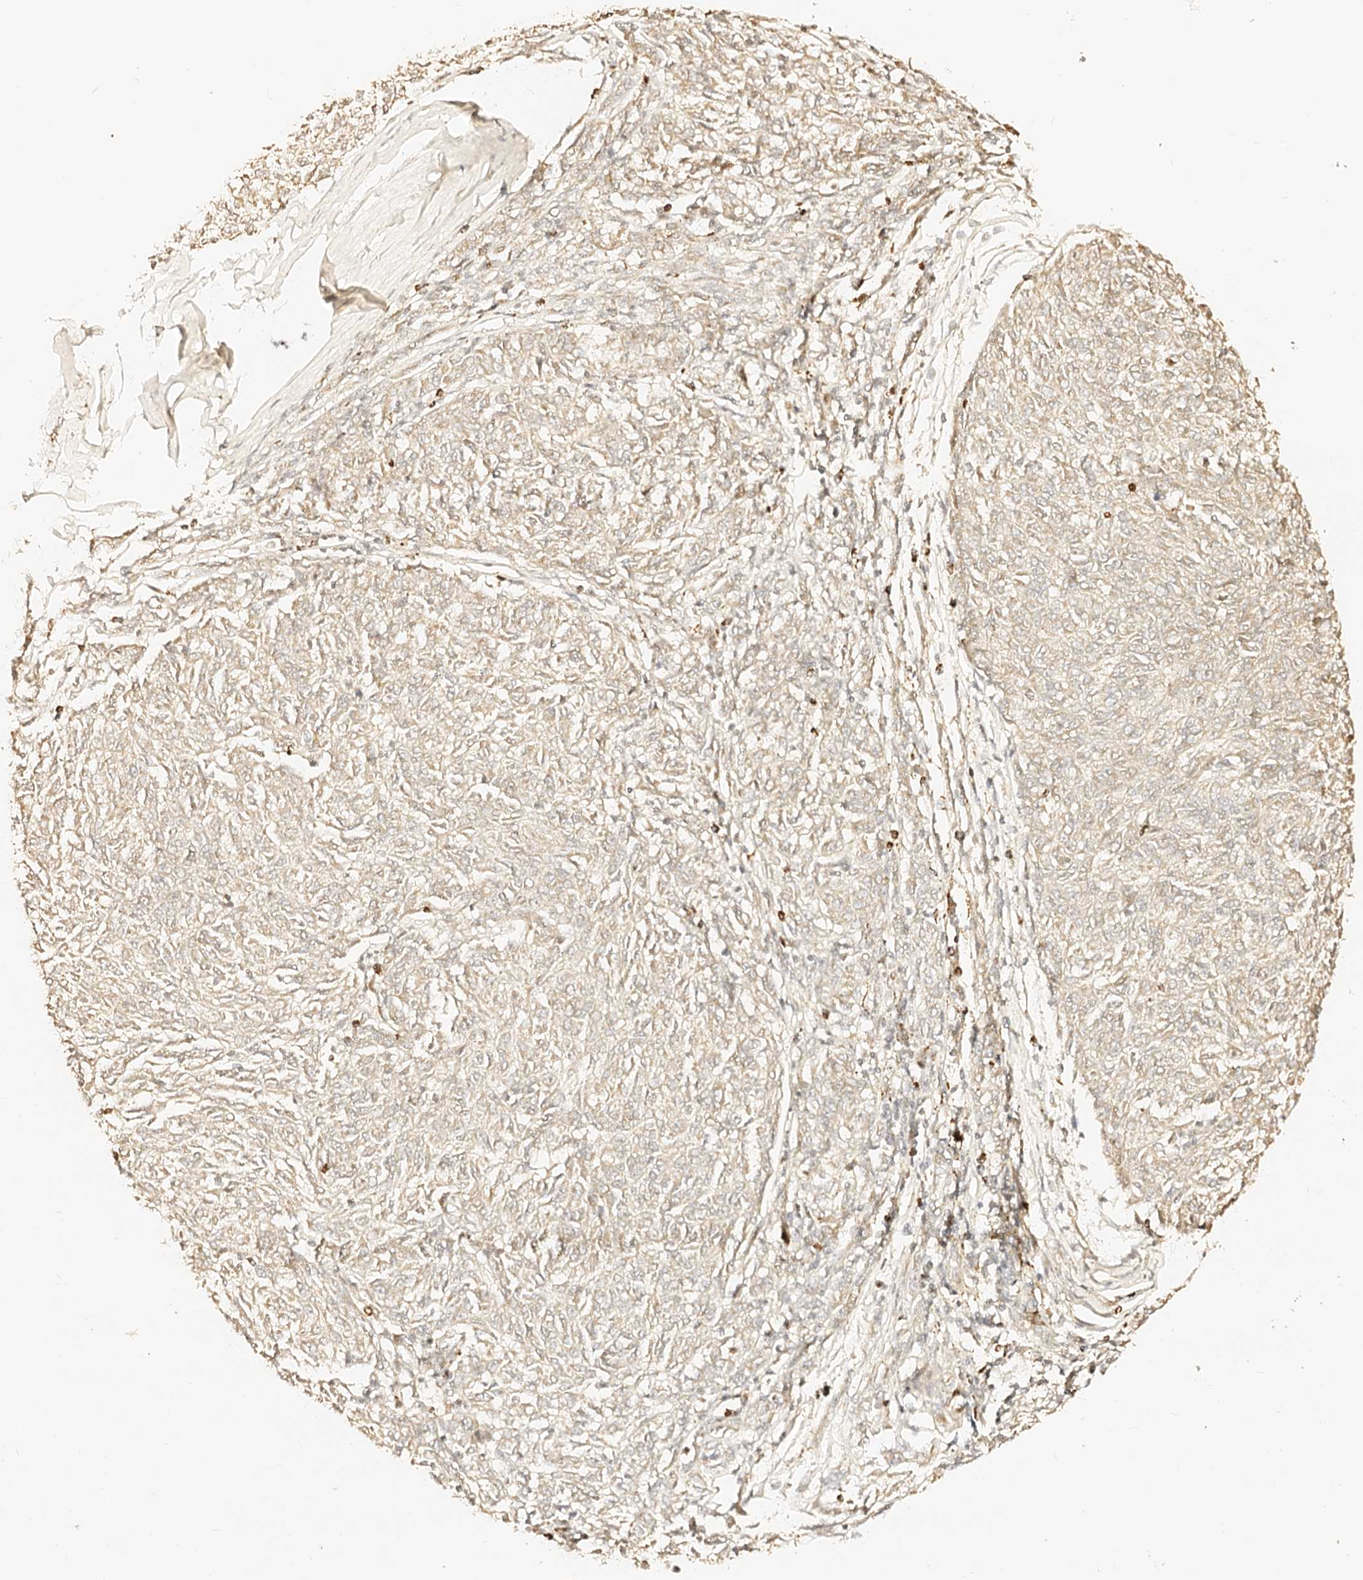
{"staining": {"intensity": "moderate", "quantity": ">75%", "location": "cytoplasmic/membranous"}, "tissue": "melanoma", "cell_type": "Tumor cells", "image_type": "cancer", "snomed": [{"axis": "morphology", "description": "Malignant melanoma, NOS"}, {"axis": "topography", "description": "Skin"}], "caption": "Immunohistochemistry (IHC) (DAB) staining of human malignant melanoma exhibits moderate cytoplasmic/membranous protein positivity in about >75% of tumor cells.", "gene": "MAOB", "patient": {"sex": "female", "age": 72}}